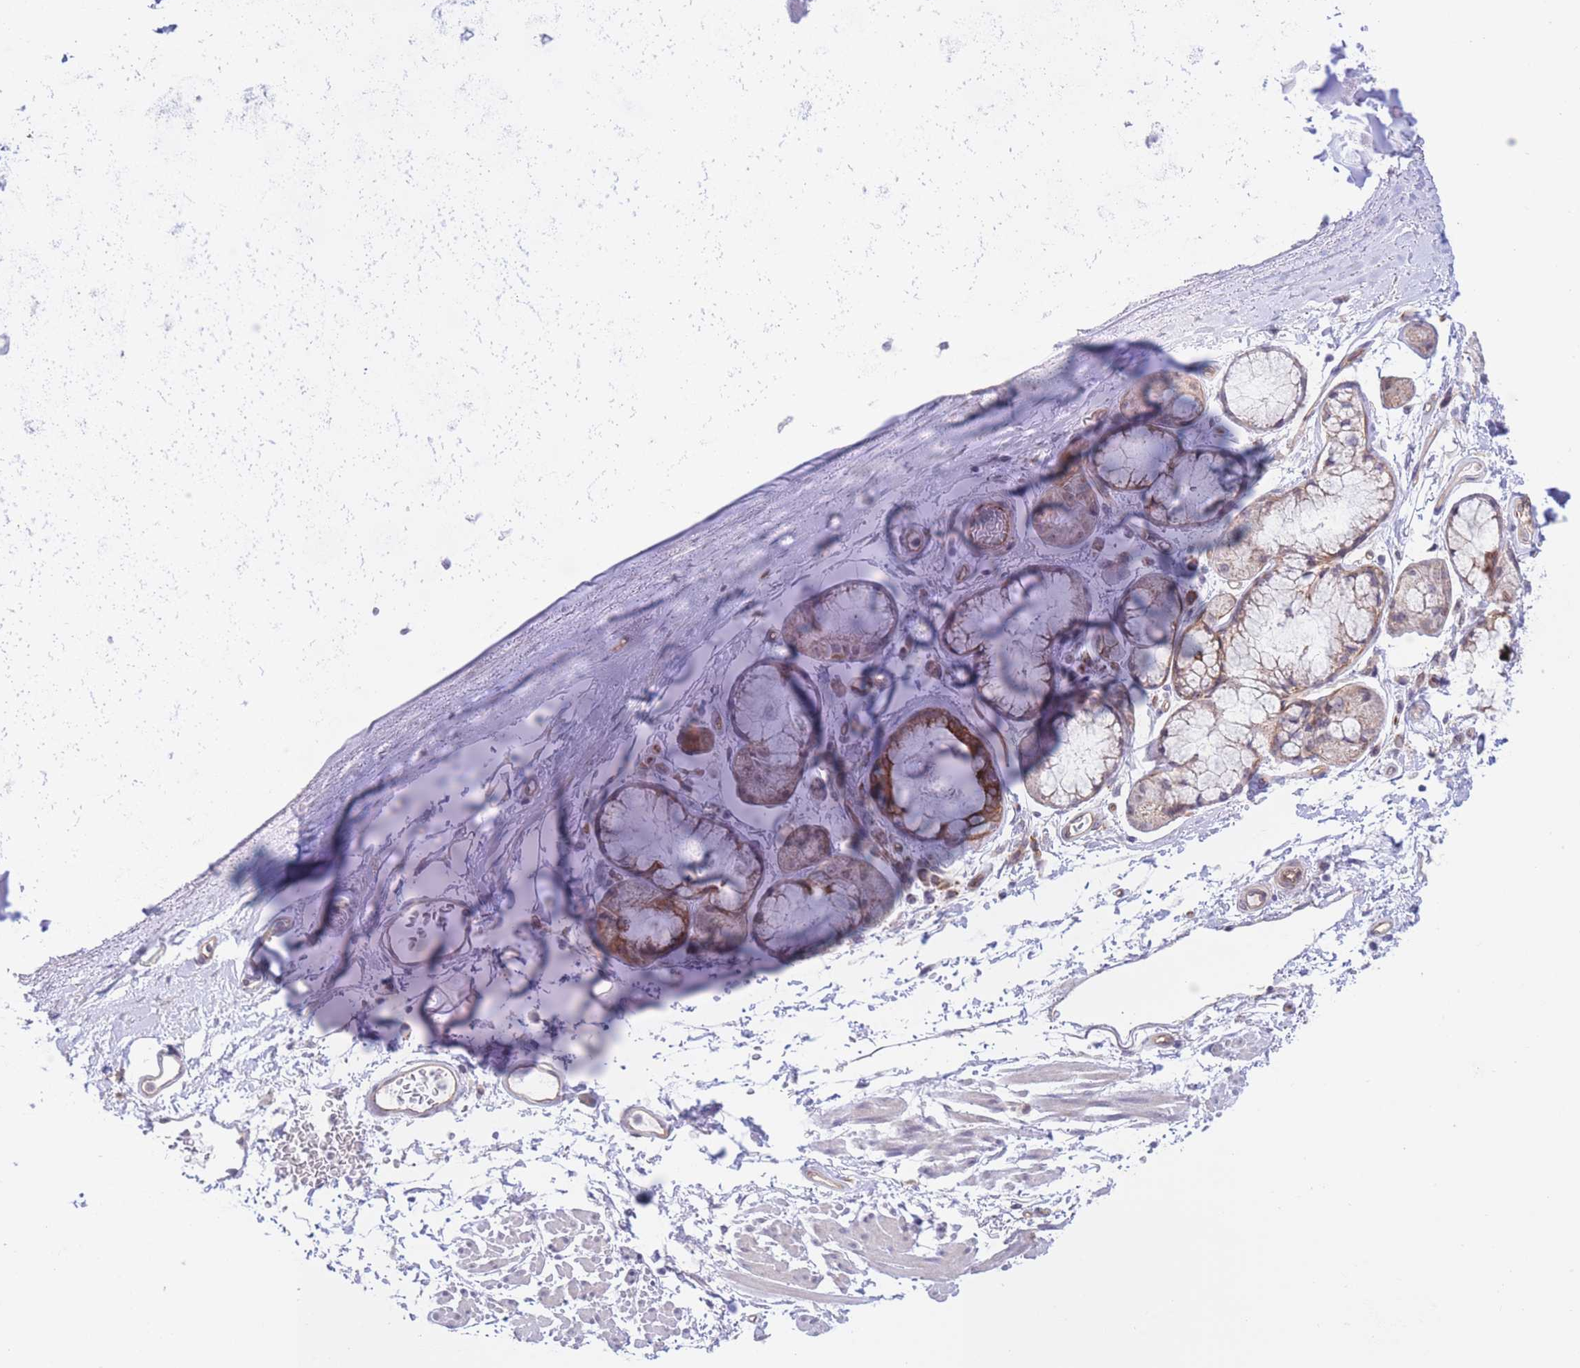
{"staining": {"intensity": "negative", "quantity": "none", "location": "none"}, "tissue": "adipose tissue", "cell_type": "Adipocytes", "image_type": "normal", "snomed": [{"axis": "morphology", "description": "Normal tissue, NOS"}, {"axis": "topography", "description": "Cartilage tissue"}], "caption": "Adipocytes are negative for protein expression in unremarkable human adipose tissue.", "gene": "MRPS31", "patient": {"sex": "male", "age": 73}}